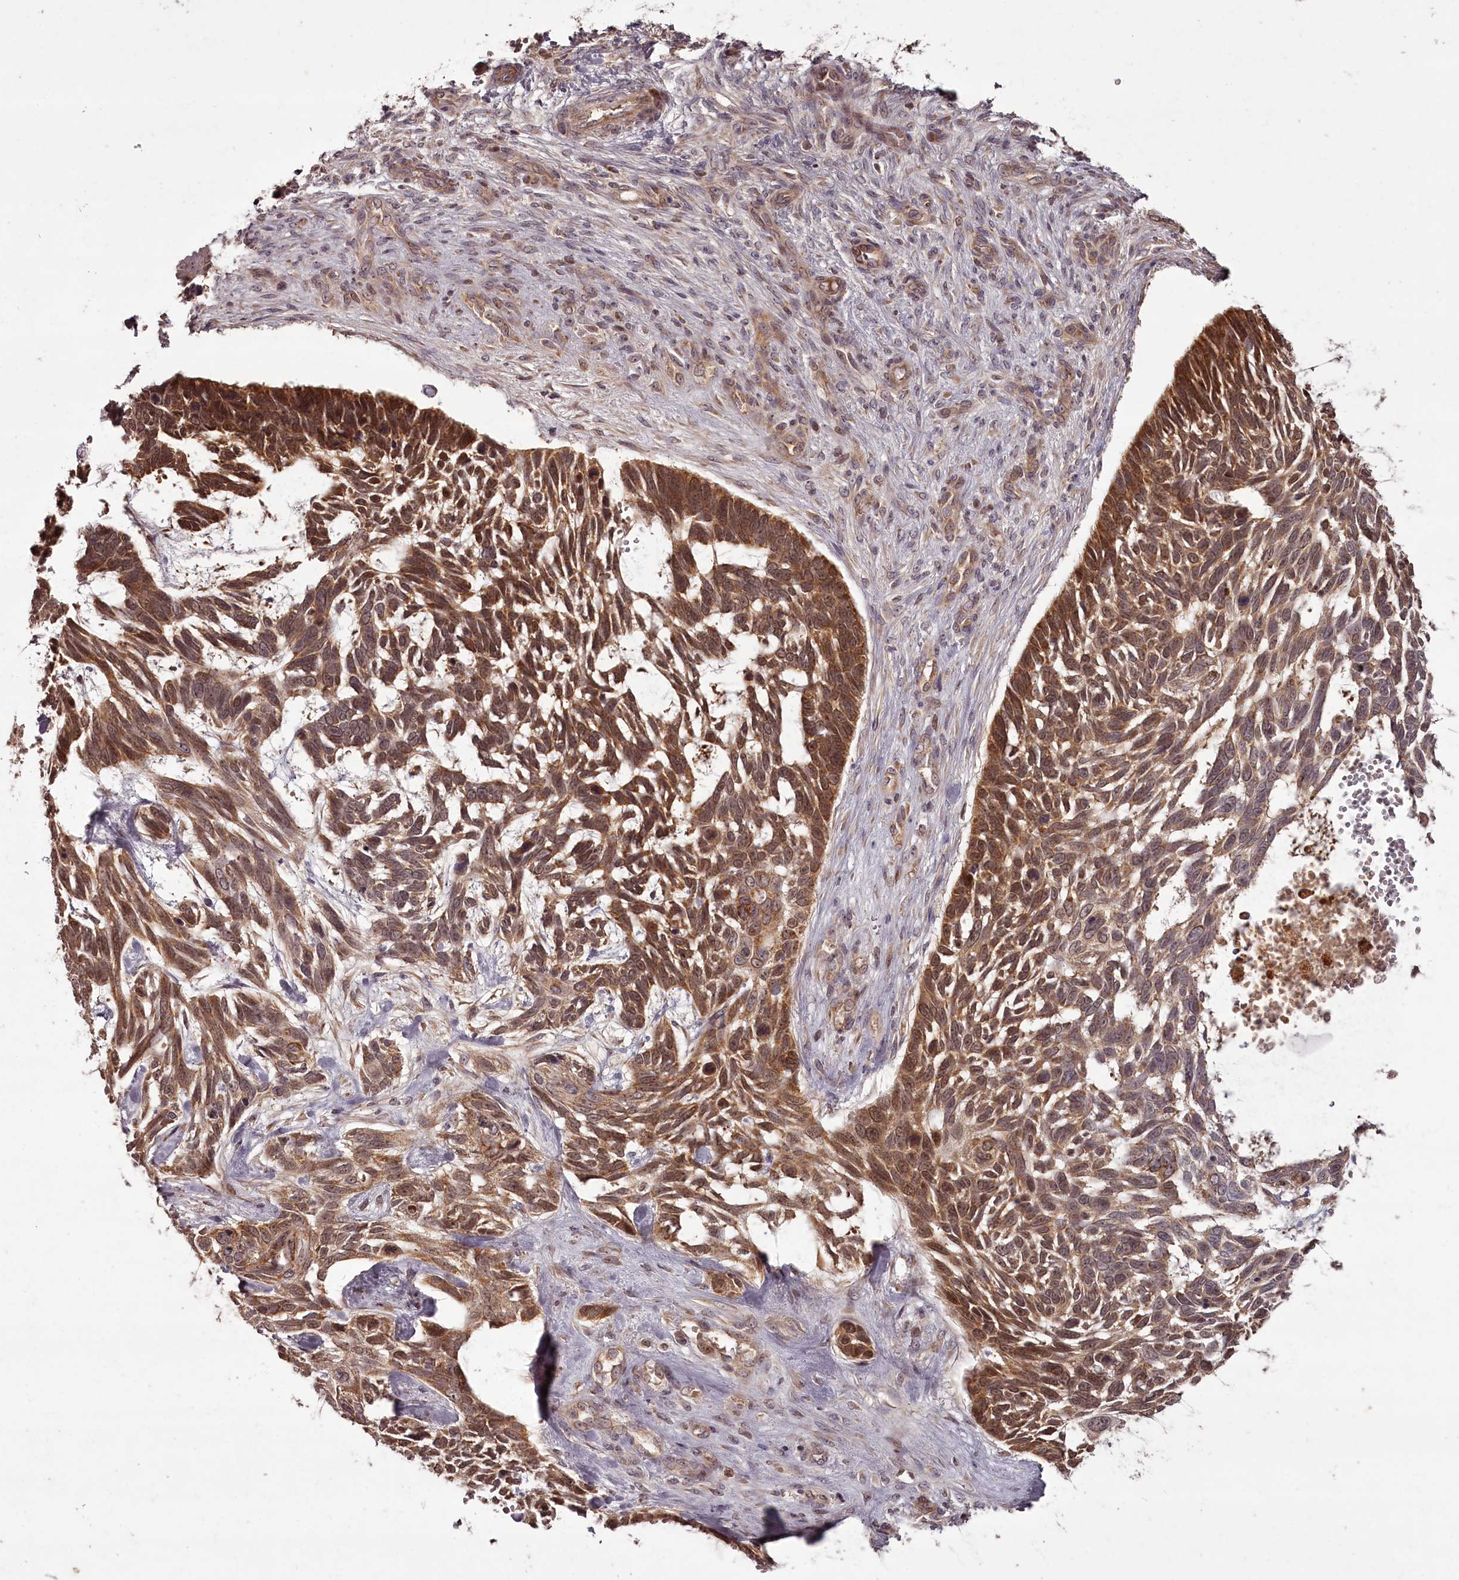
{"staining": {"intensity": "moderate", "quantity": ">75%", "location": "cytoplasmic/membranous,nuclear"}, "tissue": "skin cancer", "cell_type": "Tumor cells", "image_type": "cancer", "snomed": [{"axis": "morphology", "description": "Basal cell carcinoma"}, {"axis": "topography", "description": "Skin"}], "caption": "DAB (3,3'-diaminobenzidine) immunohistochemical staining of human skin cancer exhibits moderate cytoplasmic/membranous and nuclear protein positivity in approximately >75% of tumor cells. The staining is performed using DAB (3,3'-diaminobenzidine) brown chromogen to label protein expression. The nuclei are counter-stained blue using hematoxylin.", "gene": "PCBP2", "patient": {"sex": "male", "age": 88}}